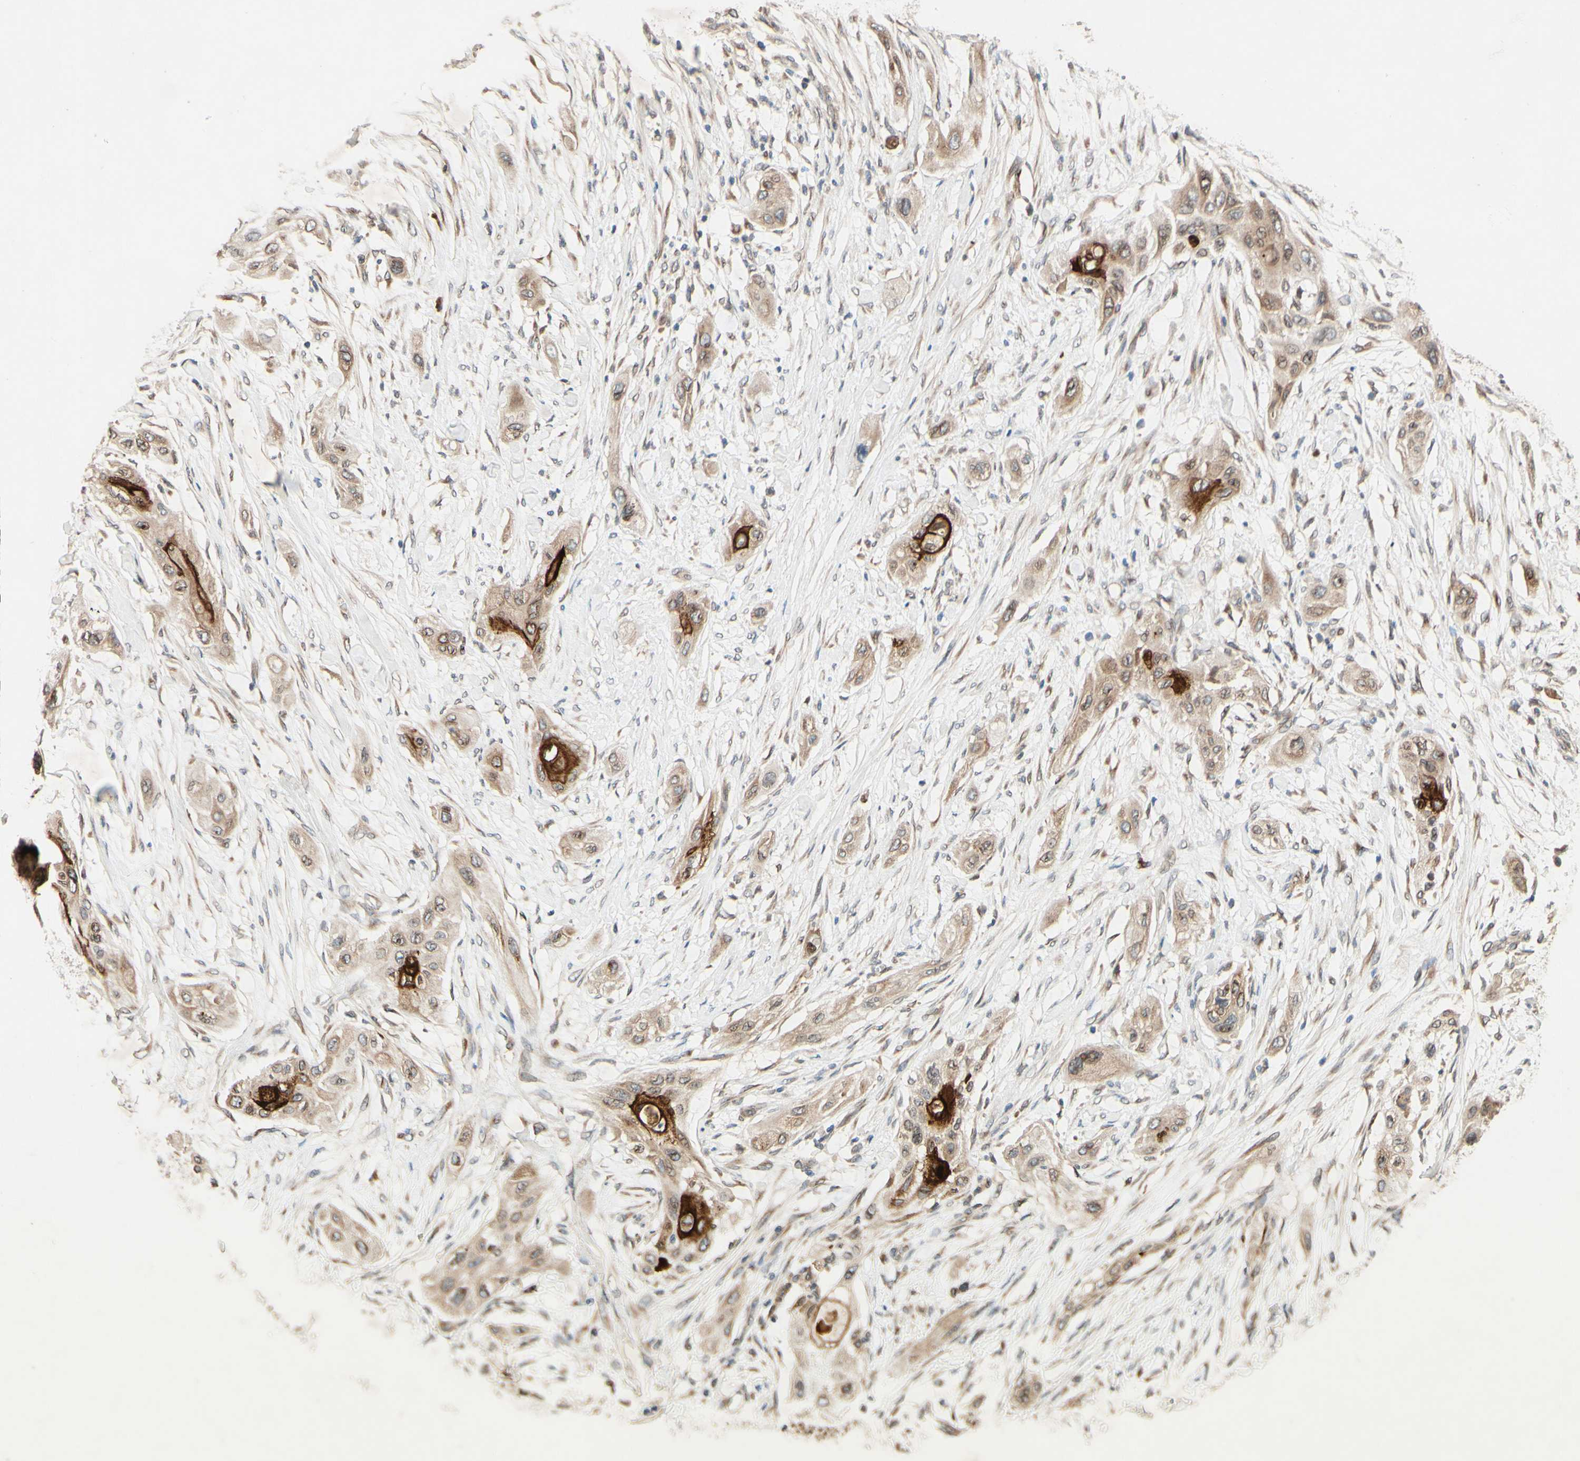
{"staining": {"intensity": "strong", "quantity": "<25%", "location": "cytoplasmic/membranous"}, "tissue": "lung cancer", "cell_type": "Tumor cells", "image_type": "cancer", "snomed": [{"axis": "morphology", "description": "Squamous cell carcinoma, NOS"}, {"axis": "topography", "description": "Lung"}], "caption": "DAB (3,3'-diaminobenzidine) immunohistochemical staining of human squamous cell carcinoma (lung) displays strong cytoplasmic/membranous protein expression in about <25% of tumor cells.", "gene": "PTPRU", "patient": {"sex": "female", "age": 47}}